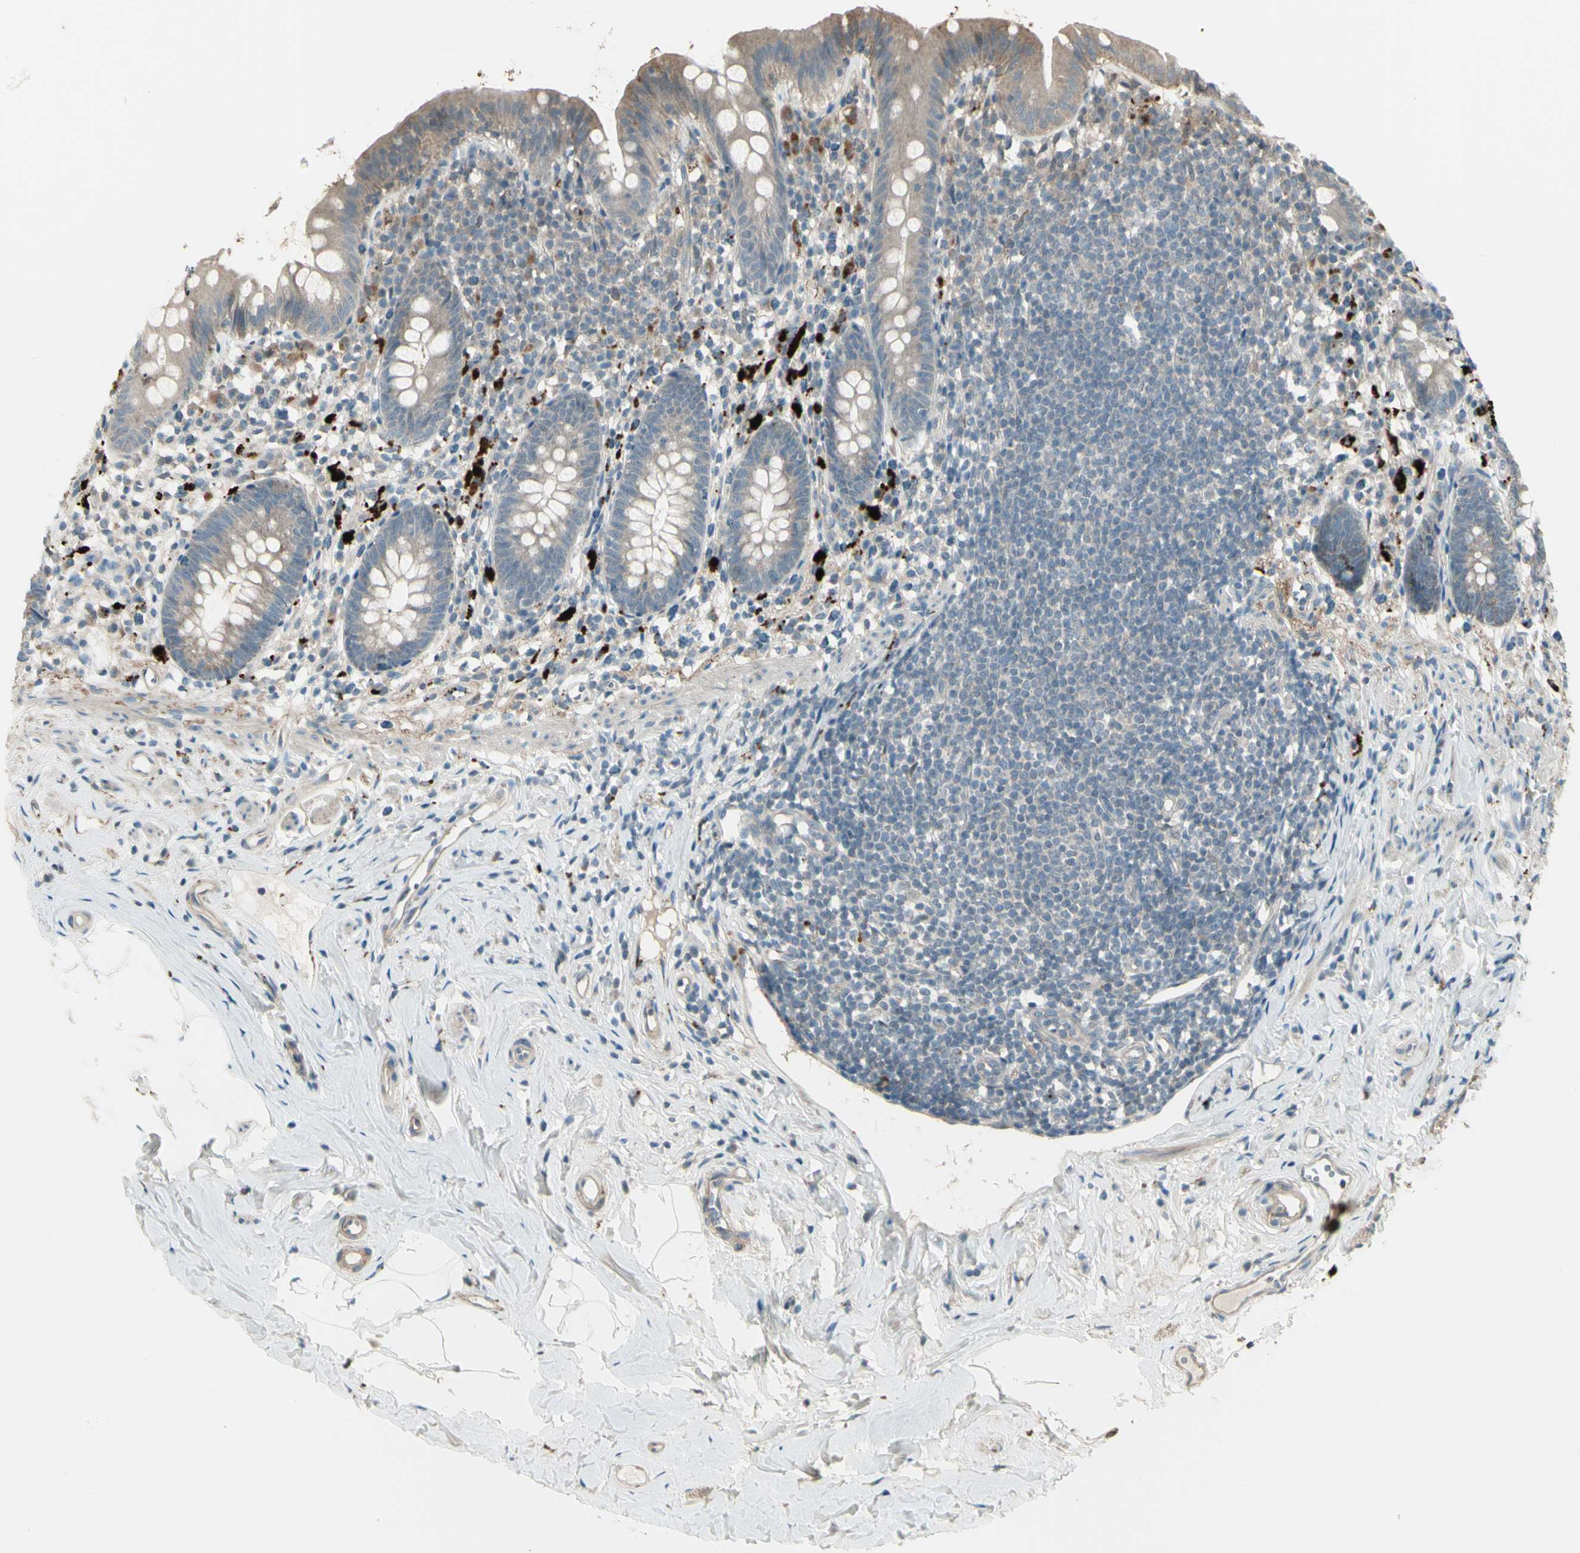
{"staining": {"intensity": "weak", "quantity": ">75%", "location": "cytoplasmic/membranous"}, "tissue": "appendix", "cell_type": "Glandular cells", "image_type": "normal", "snomed": [{"axis": "morphology", "description": "Normal tissue, NOS"}, {"axis": "topography", "description": "Appendix"}], "caption": "Appendix stained for a protein reveals weak cytoplasmic/membranous positivity in glandular cells. (Brightfield microscopy of DAB IHC at high magnification).", "gene": "OSTM1", "patient": {"sex": "male", "age": 52}}